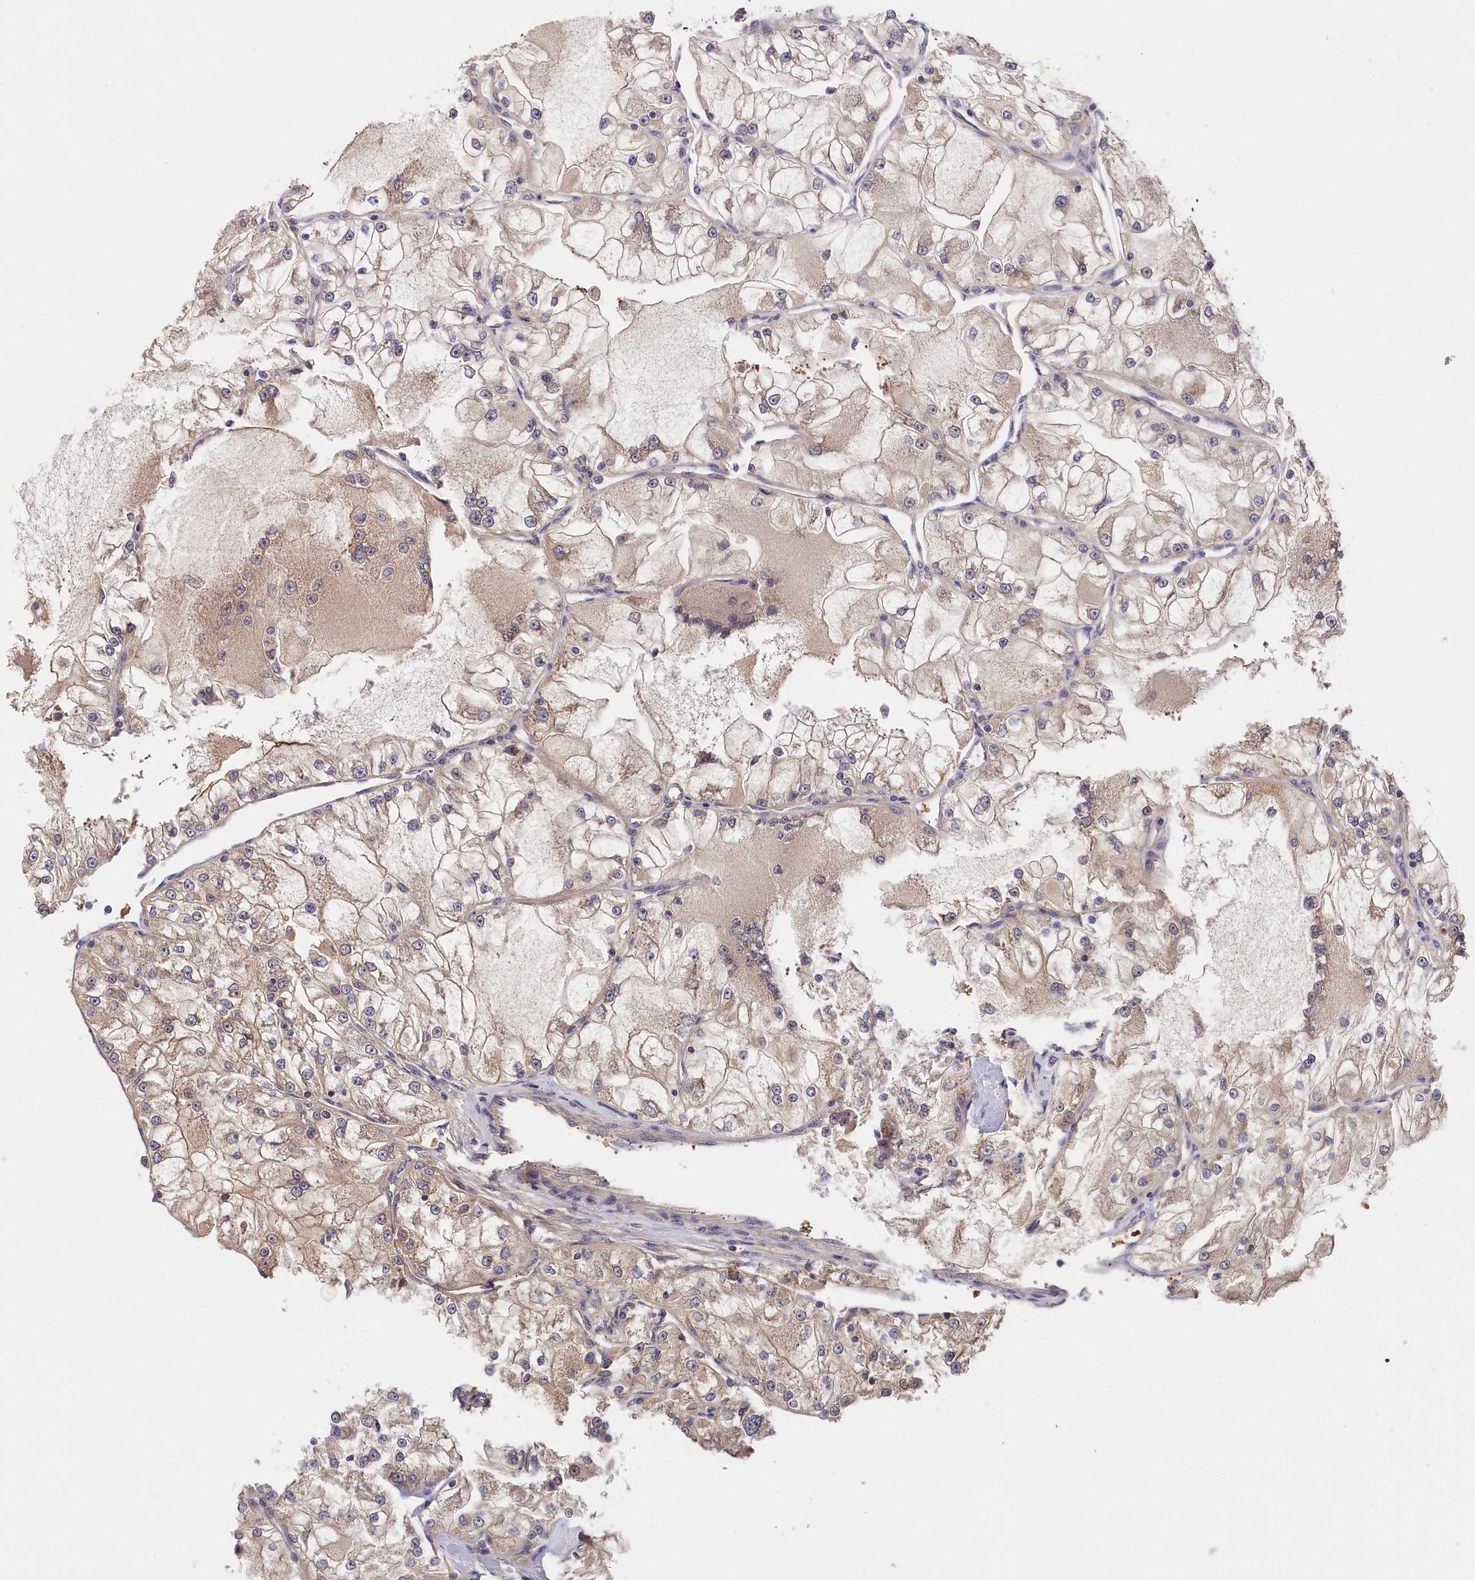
{"staining": {"intensity": "weak", "quantity": "<25%", "location": "cytoplasmic/membranous"}, "tissue": "renal cancer", "cell_type": "Tumor cells", "image_type": "cancer", "snomed": [{"axis": "morphology", "description": "Adenocarcinoma, NOS"}, {"axis": "topography", "description": "Kidney"}], "caption": "High magnification brightfield microscopy of renal adenocarcinoma stained with DAB (3,3'-diaminobenzidine) (brown) and counterstained with hematoxylin (blue): tumor cells show no significant positivity.", "gene": "ITIH1", "patient": {"sex": "female", "age": 72}}